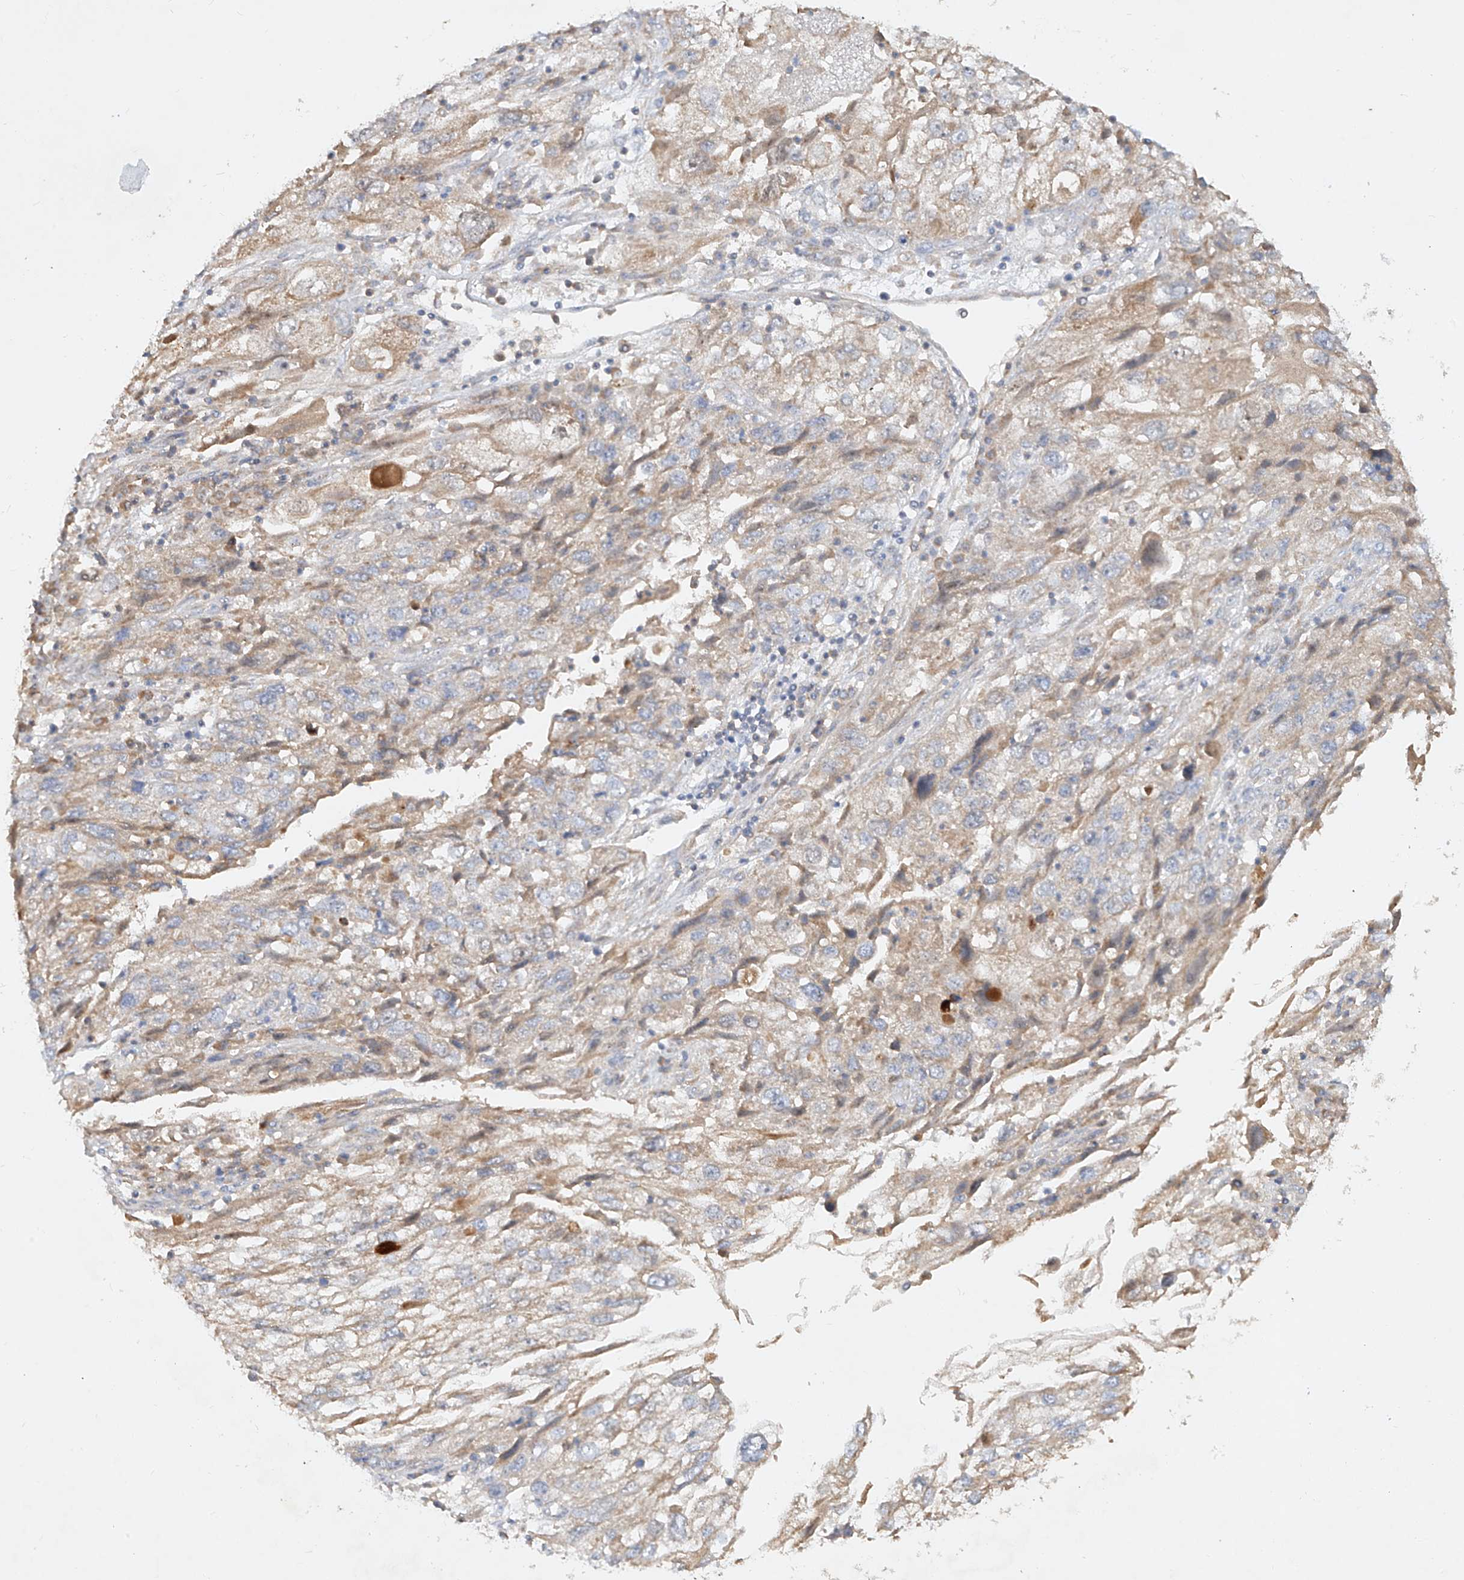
{"staining": {"intensity": "negative", "quantity": "none", "location": "none"}, "tissue": "endometrial cancer", "cell_type": "Tumor cells", "image_type": "cancer", "snomed": [{"axis": "morphology", "description": "Adenocarcinoma, NOS"}, {"axis": "topography", "description": "Endometrium"}], "caption": "There is no significant positivity in tumor cells of adenocarcinoma (endometrial).", "gene": "KPNA7", "patient": {"sex": "female", "age": 49}}